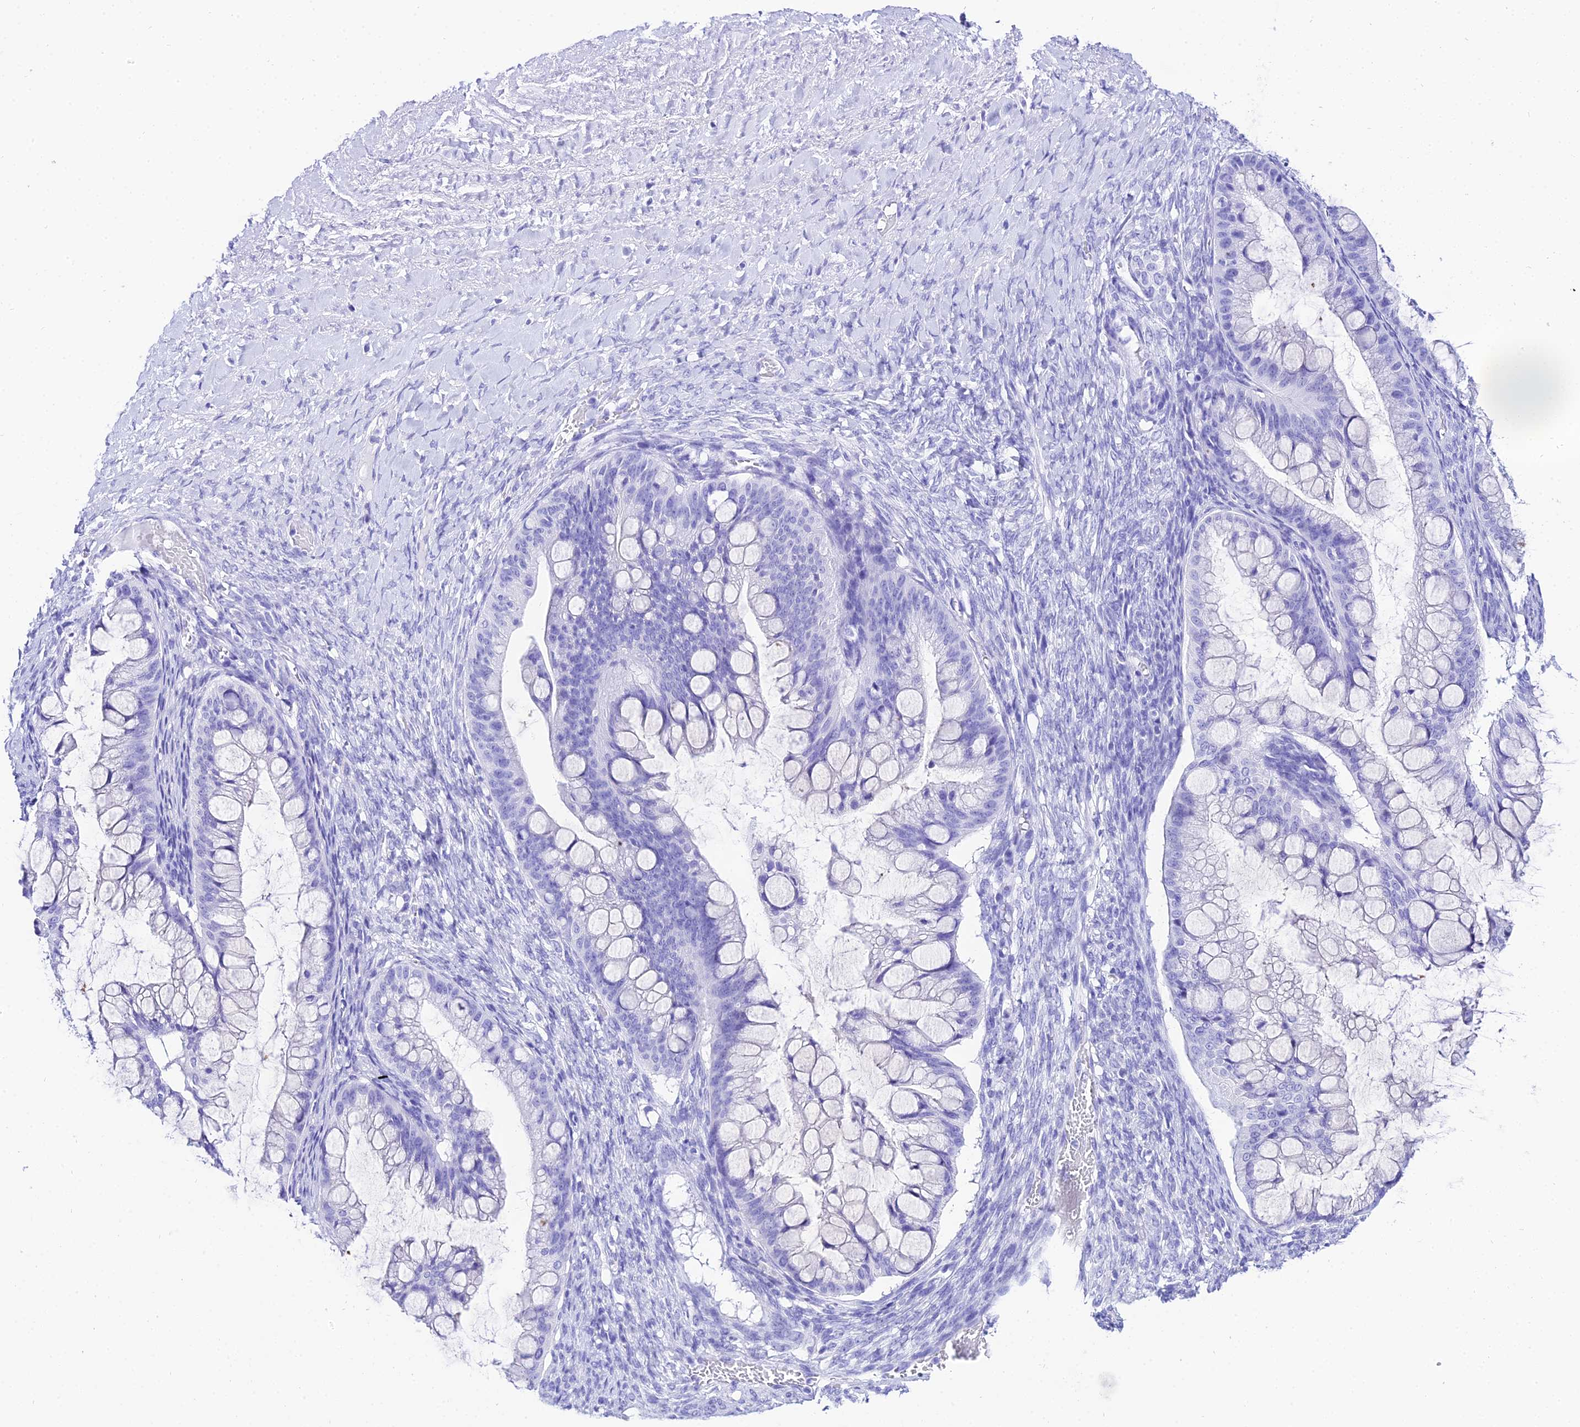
{"staining": {"intensity": "negative", "quantity": "none", "location": "none"}, "tissue": "ovarian cancer", "cell_type": "Tumor cells", "image_type": "cancer", "snomed": [{"axis": "morphology", "description": "Cystadenocarcinoma, mucinous, NOS"}, {"axis": "topography", "description": "Ovary"}], "caption": "A histopathology image of mucinous cystadenocarcinoma (ovarian) stained for a protein displays no brown staining in tumor cells. (DAB immunohistochemistry (IHC) with hematoxylin counter stain).", "gene": "TRMT44", "patient": {"sex": "female", "age": 73}}